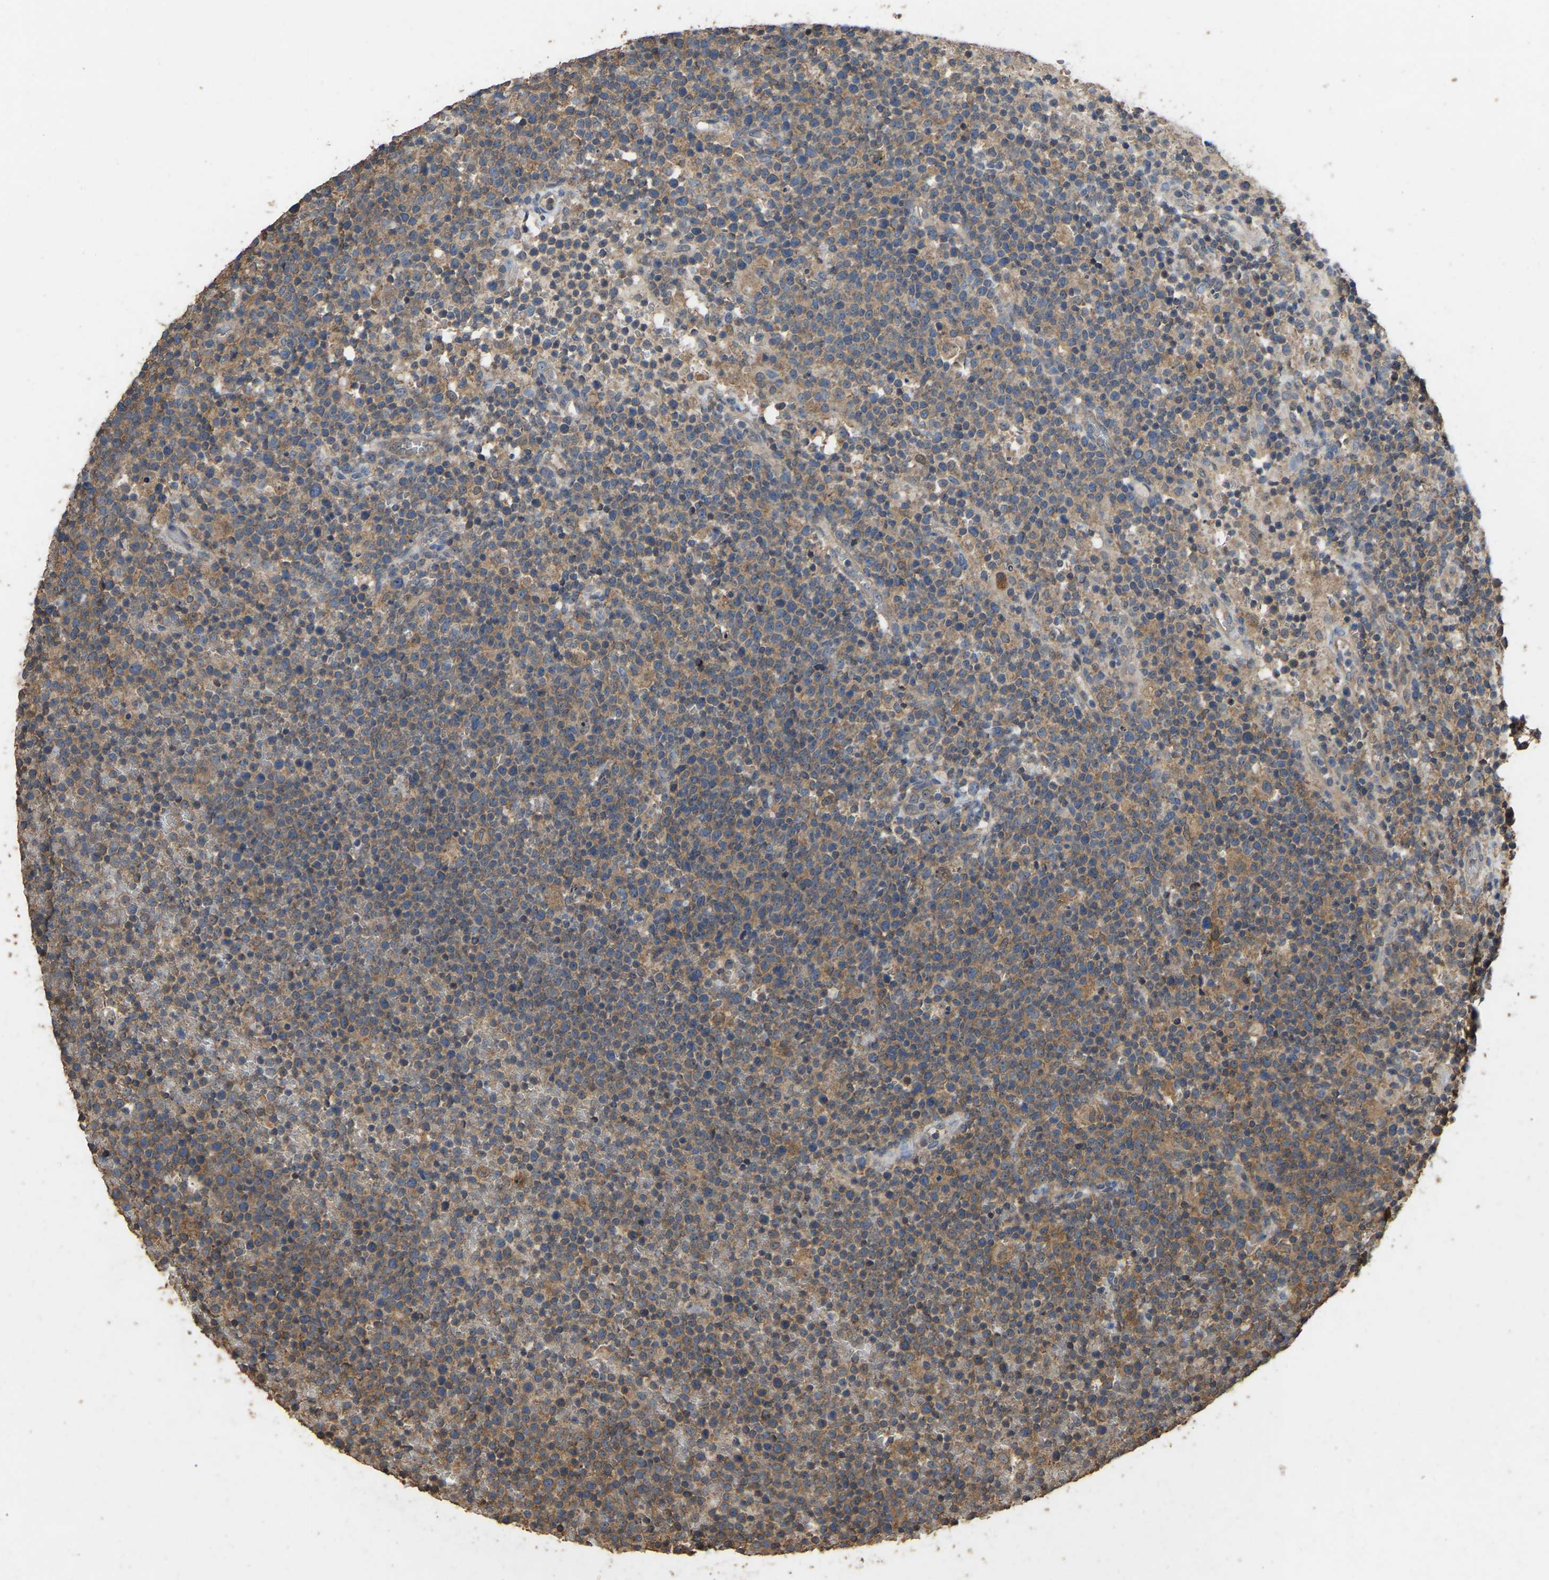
{"staining": {"intensity": "weak", "quantity": "25%-75%", "location": "cytoplasmic/membranous"}, "tissue": "lymphoma", "cell_type": "Tumor cells", "image_type": "cancer", "snomed": [{"axis": "morphology", "description": "Malignant lymphoma, non-Hodgkin's type, High grade"}, {"axis": "topography", "description": "Lymph node"}], "caption": "Human lymphoma stained for a protein (brown) reveals weak cytoplasmic/membranous positive positivity in about 25%-75% of tumor cells.", "gene": "FHIT", "patient": {"sex": "male", "age": 61}}